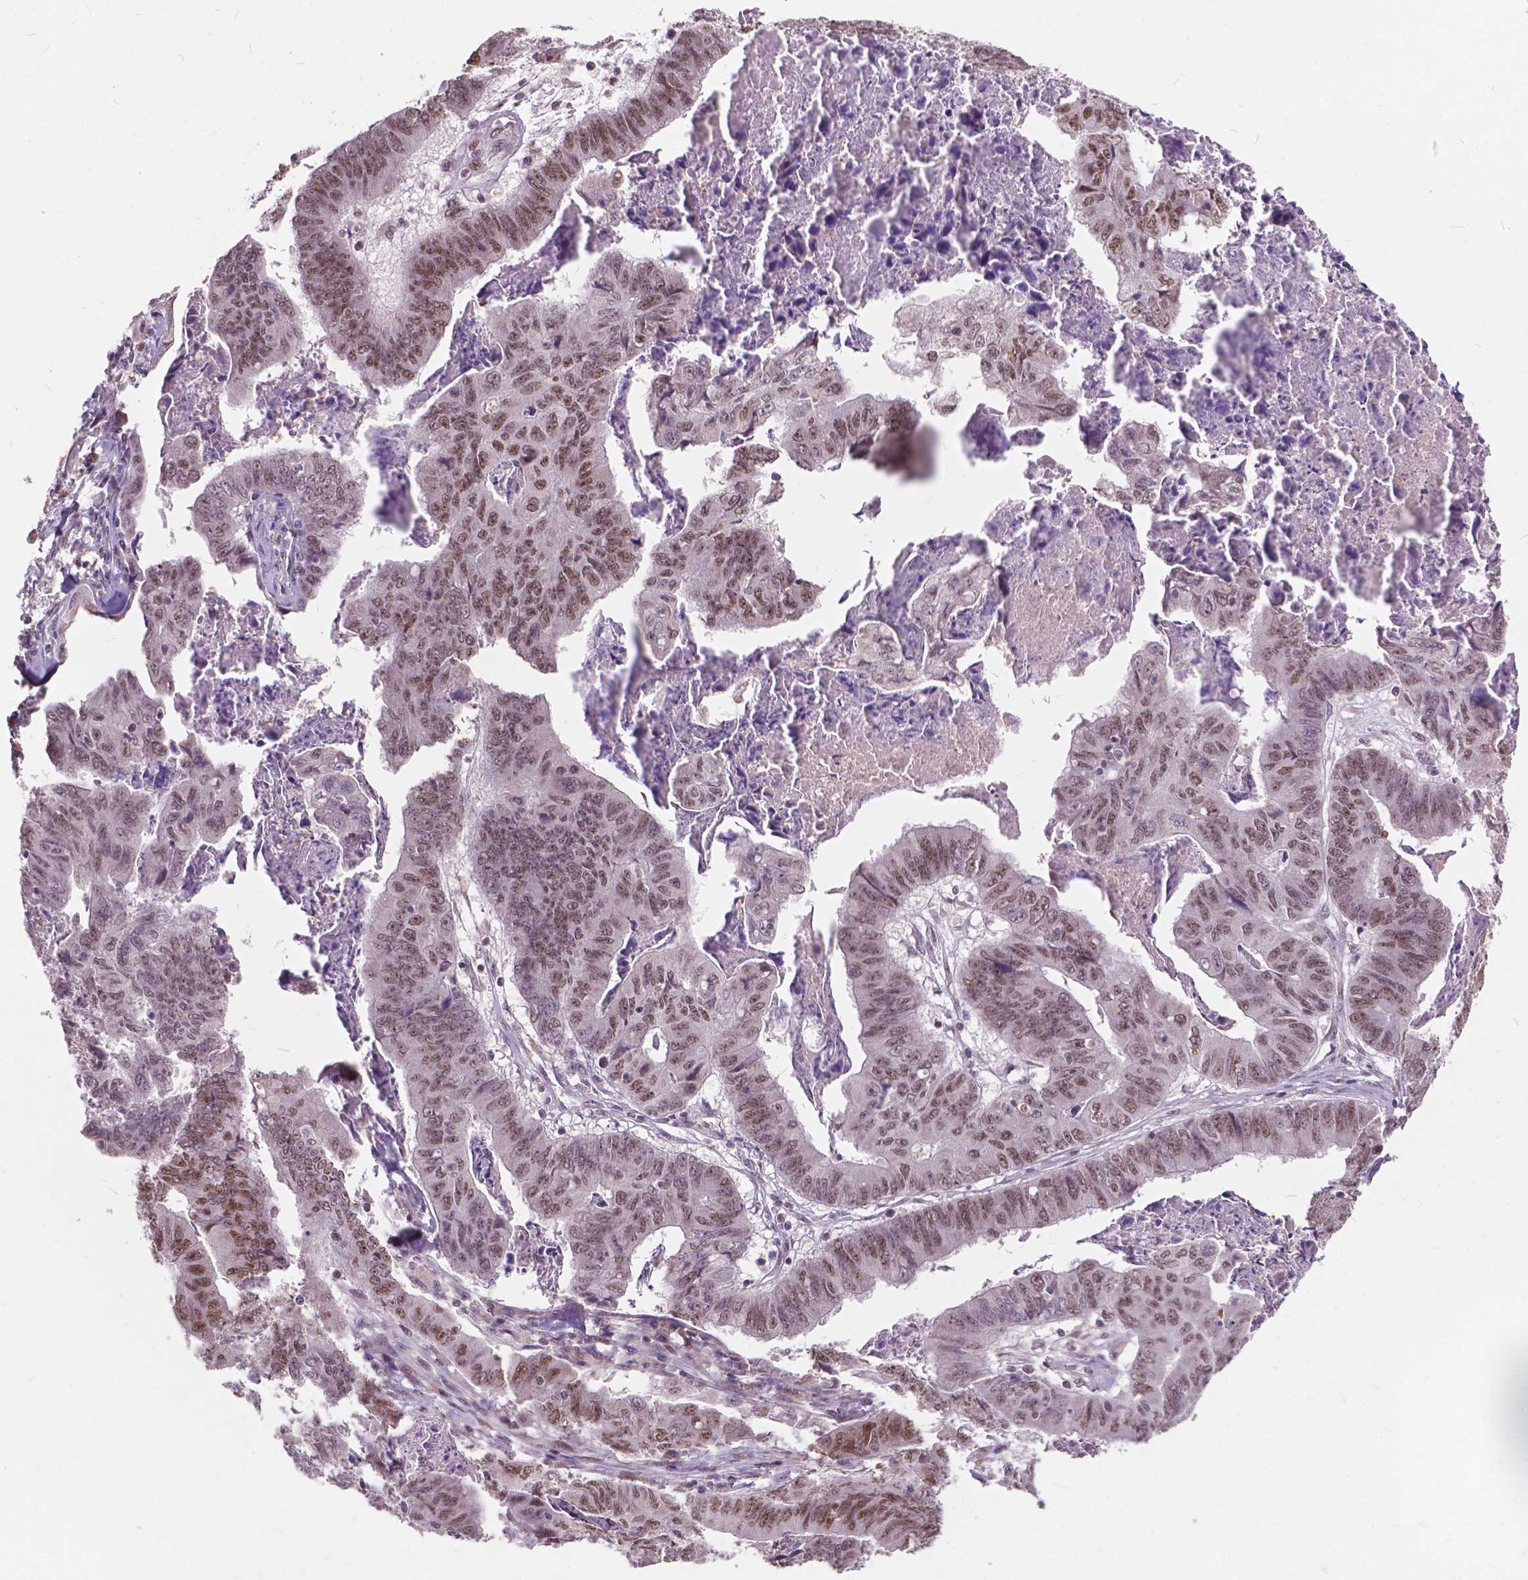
{"staining": {"intensity": "moderate", "quantity": ">75%", "location": "nuclear"}, "tissue": "stomach cancer", "cell_type": "Tumor cells", "image_type": "cancer", "snomed": [{"axis": "morphology", "description": "Adenocarcinoma, NOS"}, {"axis": "topography", "description": "Stomach, lower"}], "caption": "This photomicrograph reveals immunohistochemistry (IHC) staining of stomach cancer, with medium moderate nuclear positivity in about >75% of tumor cells.", "gene": "MSH2", "patient": {"sex": "male", "age": 77}}